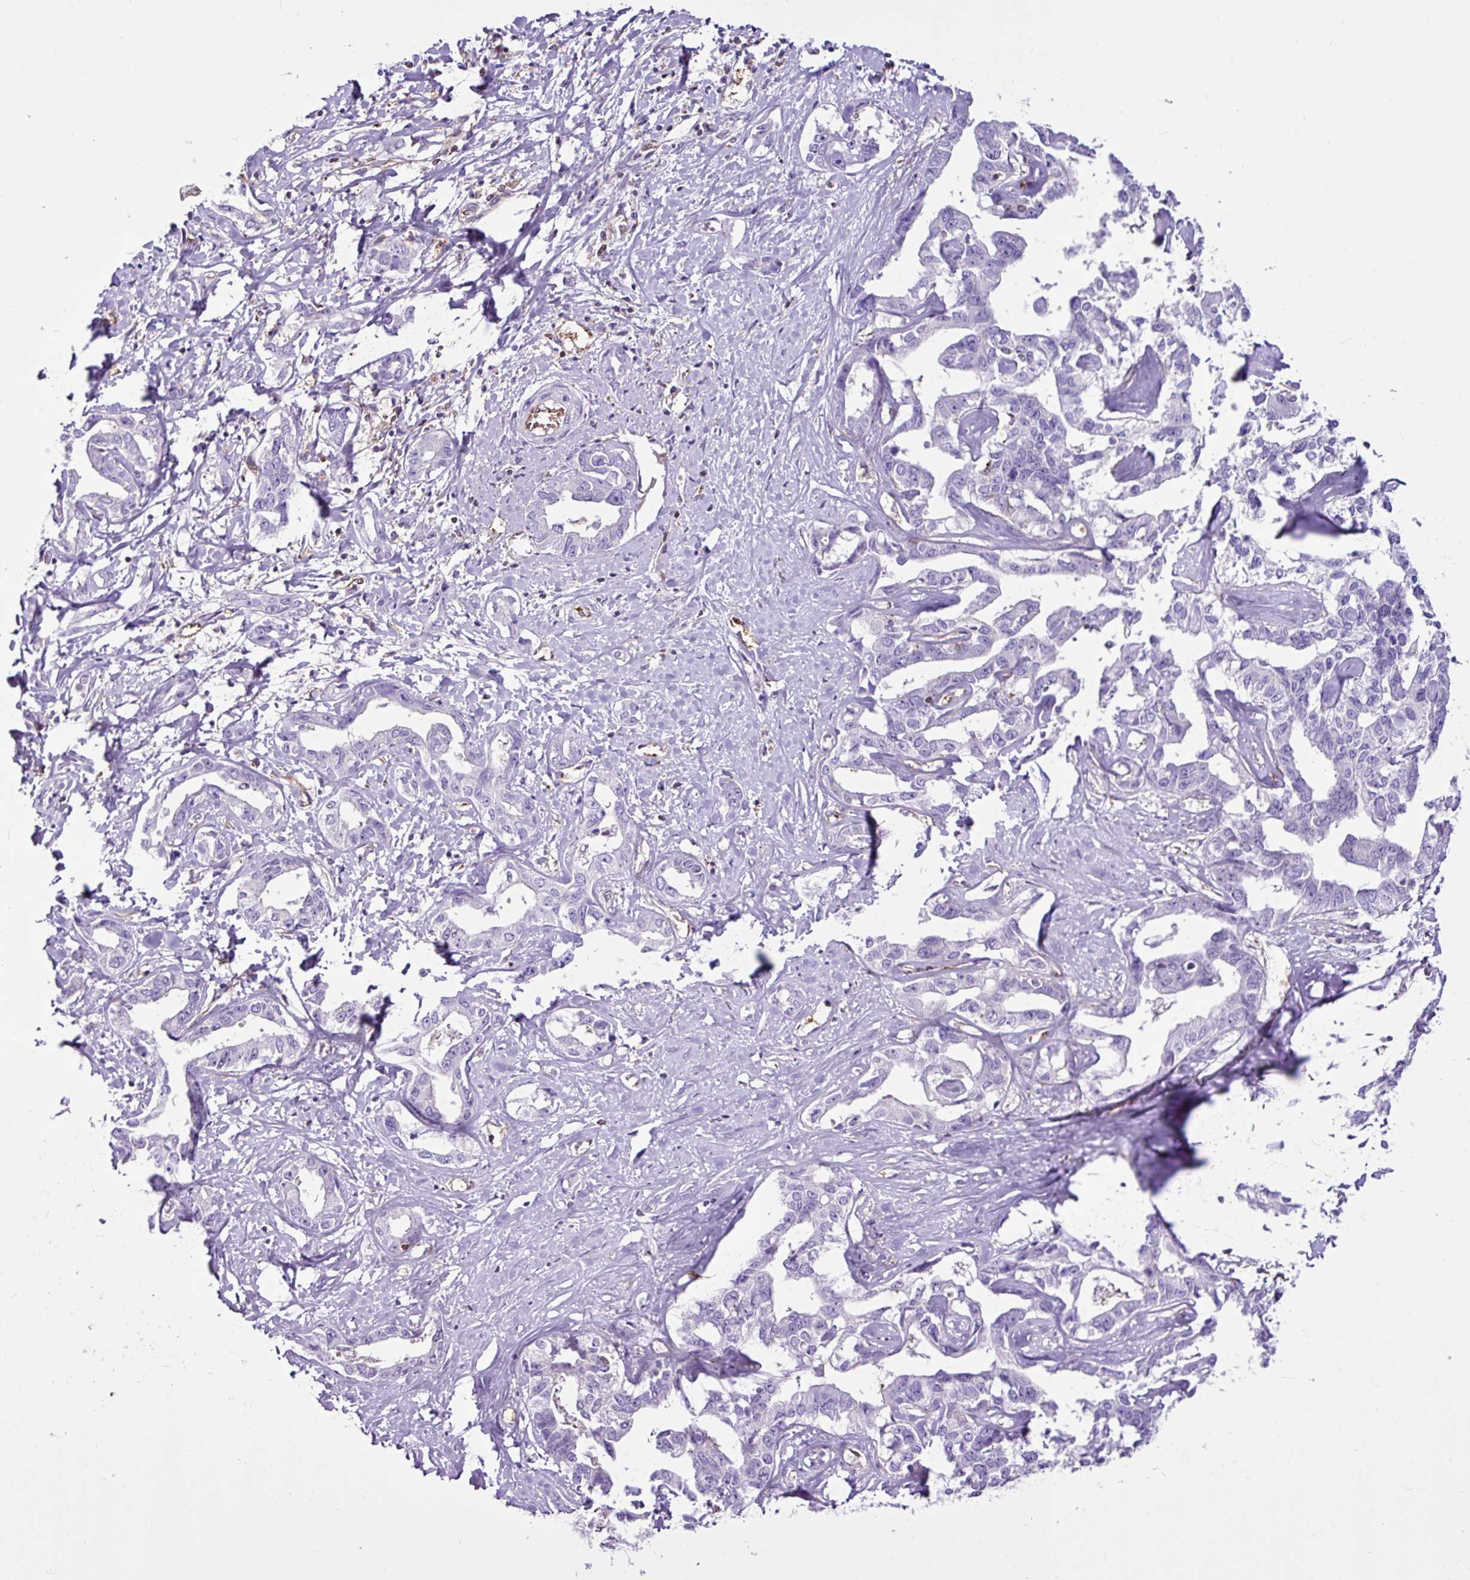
{"staining": {"intensity": "negative", "quantity": "none", "location": "none"}, "tissue": "liver cancer", "cell_type": "Tumor cells", "image_type": "cancer", "snomed": [{"axis": "morphology", "description": "Cholangiocarcinoma"}, {"axis": "topography", "description": "Liver"}], "caption": "A high-resolution histopathology image shows immunohistochemistry (IHC) staining of liver cancer, which displays no significant positivity in tumor cells.", "gene": "EME2", "patient": {"sex": "male", "age": 59}}